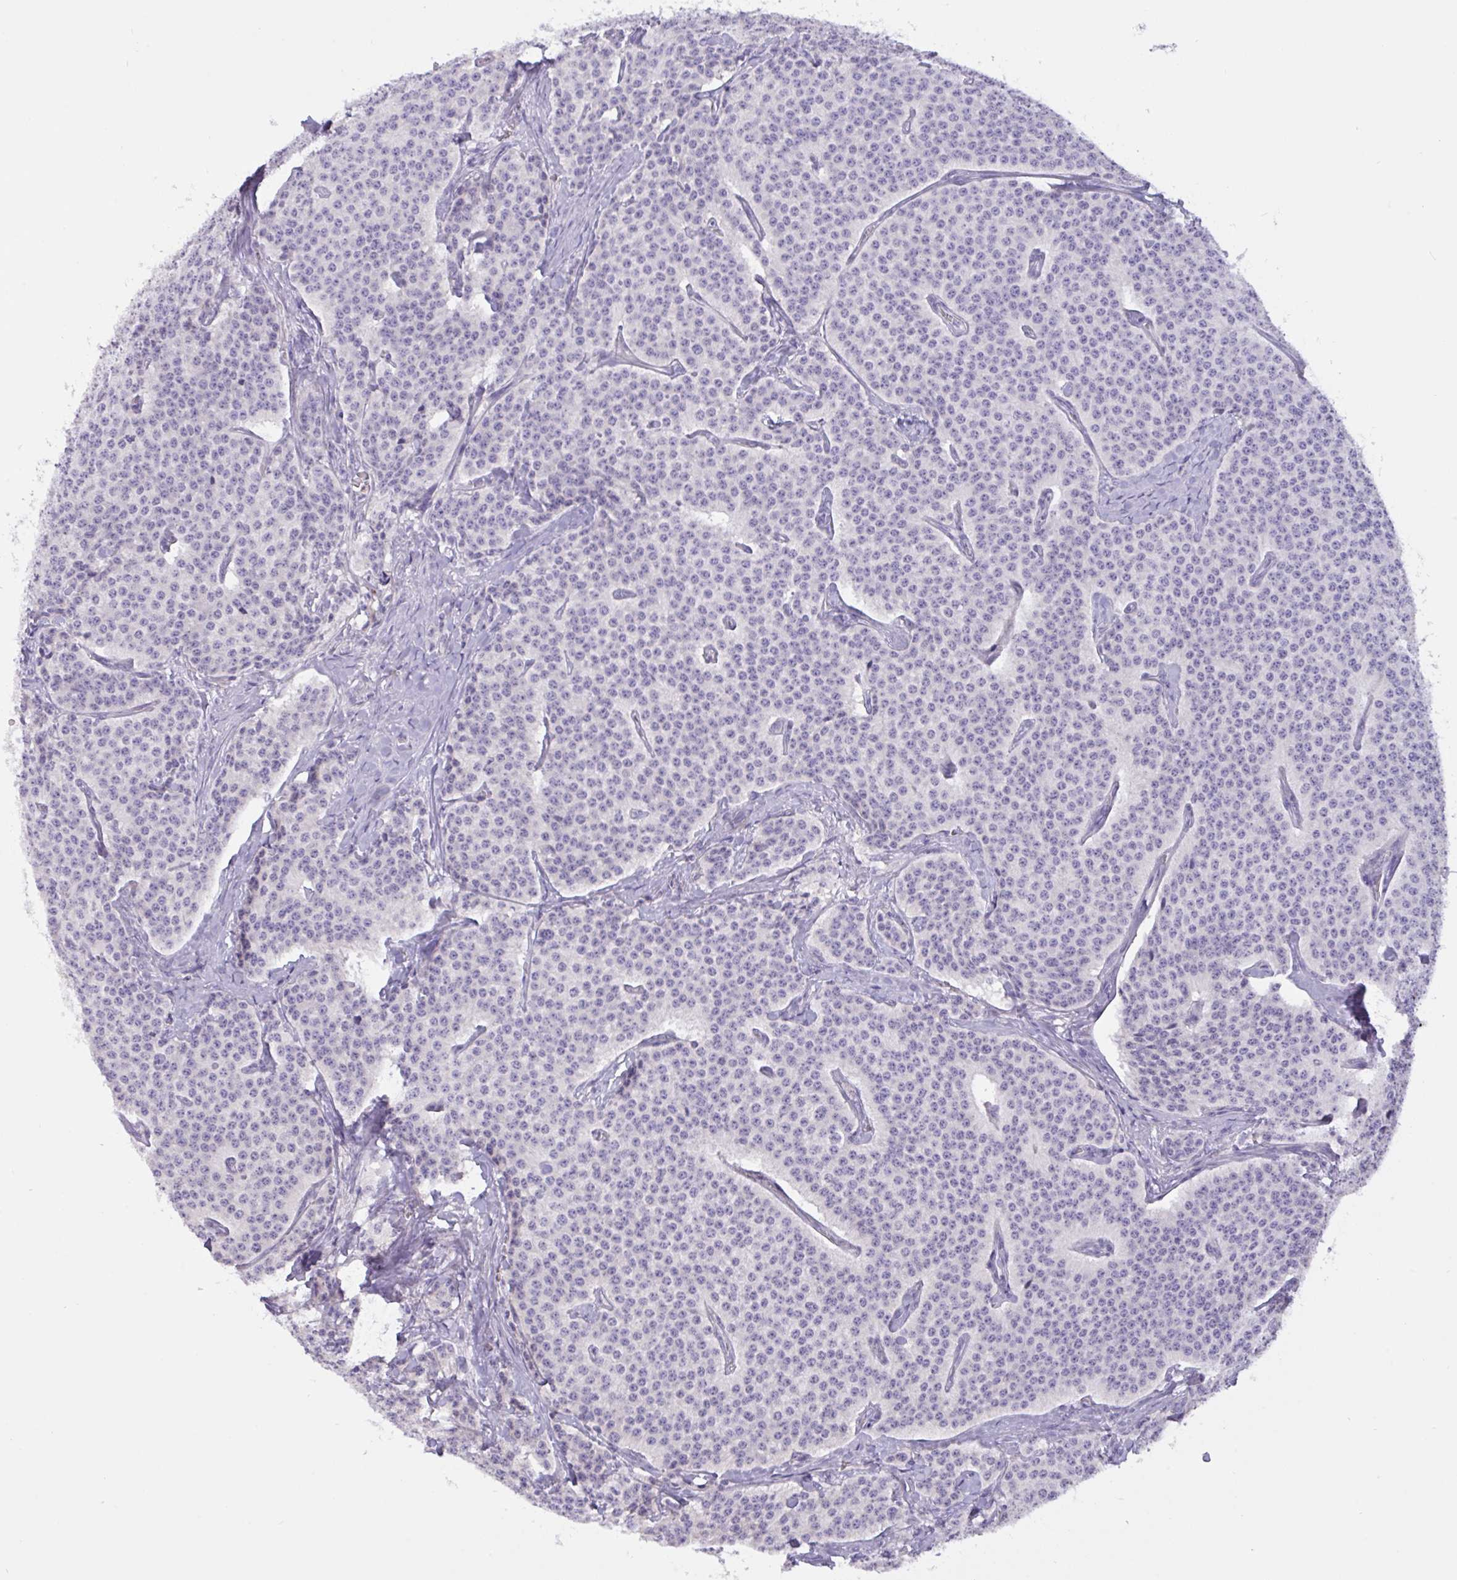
{"staining": {"intensity": "negative", "quantity": "none", "location": "none"}, "tissue": "carcinoid", "cell_type": "Tumor cells", "image_type": "cancer", "snomed": [{"axis": "morphology", "description": "Carcinoid, malignant, NOS"}, {"axis": "topography", "description": "Small intestine"}], "caption": "Tumor cells show no significant protein staining in carcinoid (malignant). The staining is performed using DAB brown chromogen with nuclei counter-stained in using hematoxylin.", "gene": "DSC3", "patient": {"sex": "female", "age": 64}}